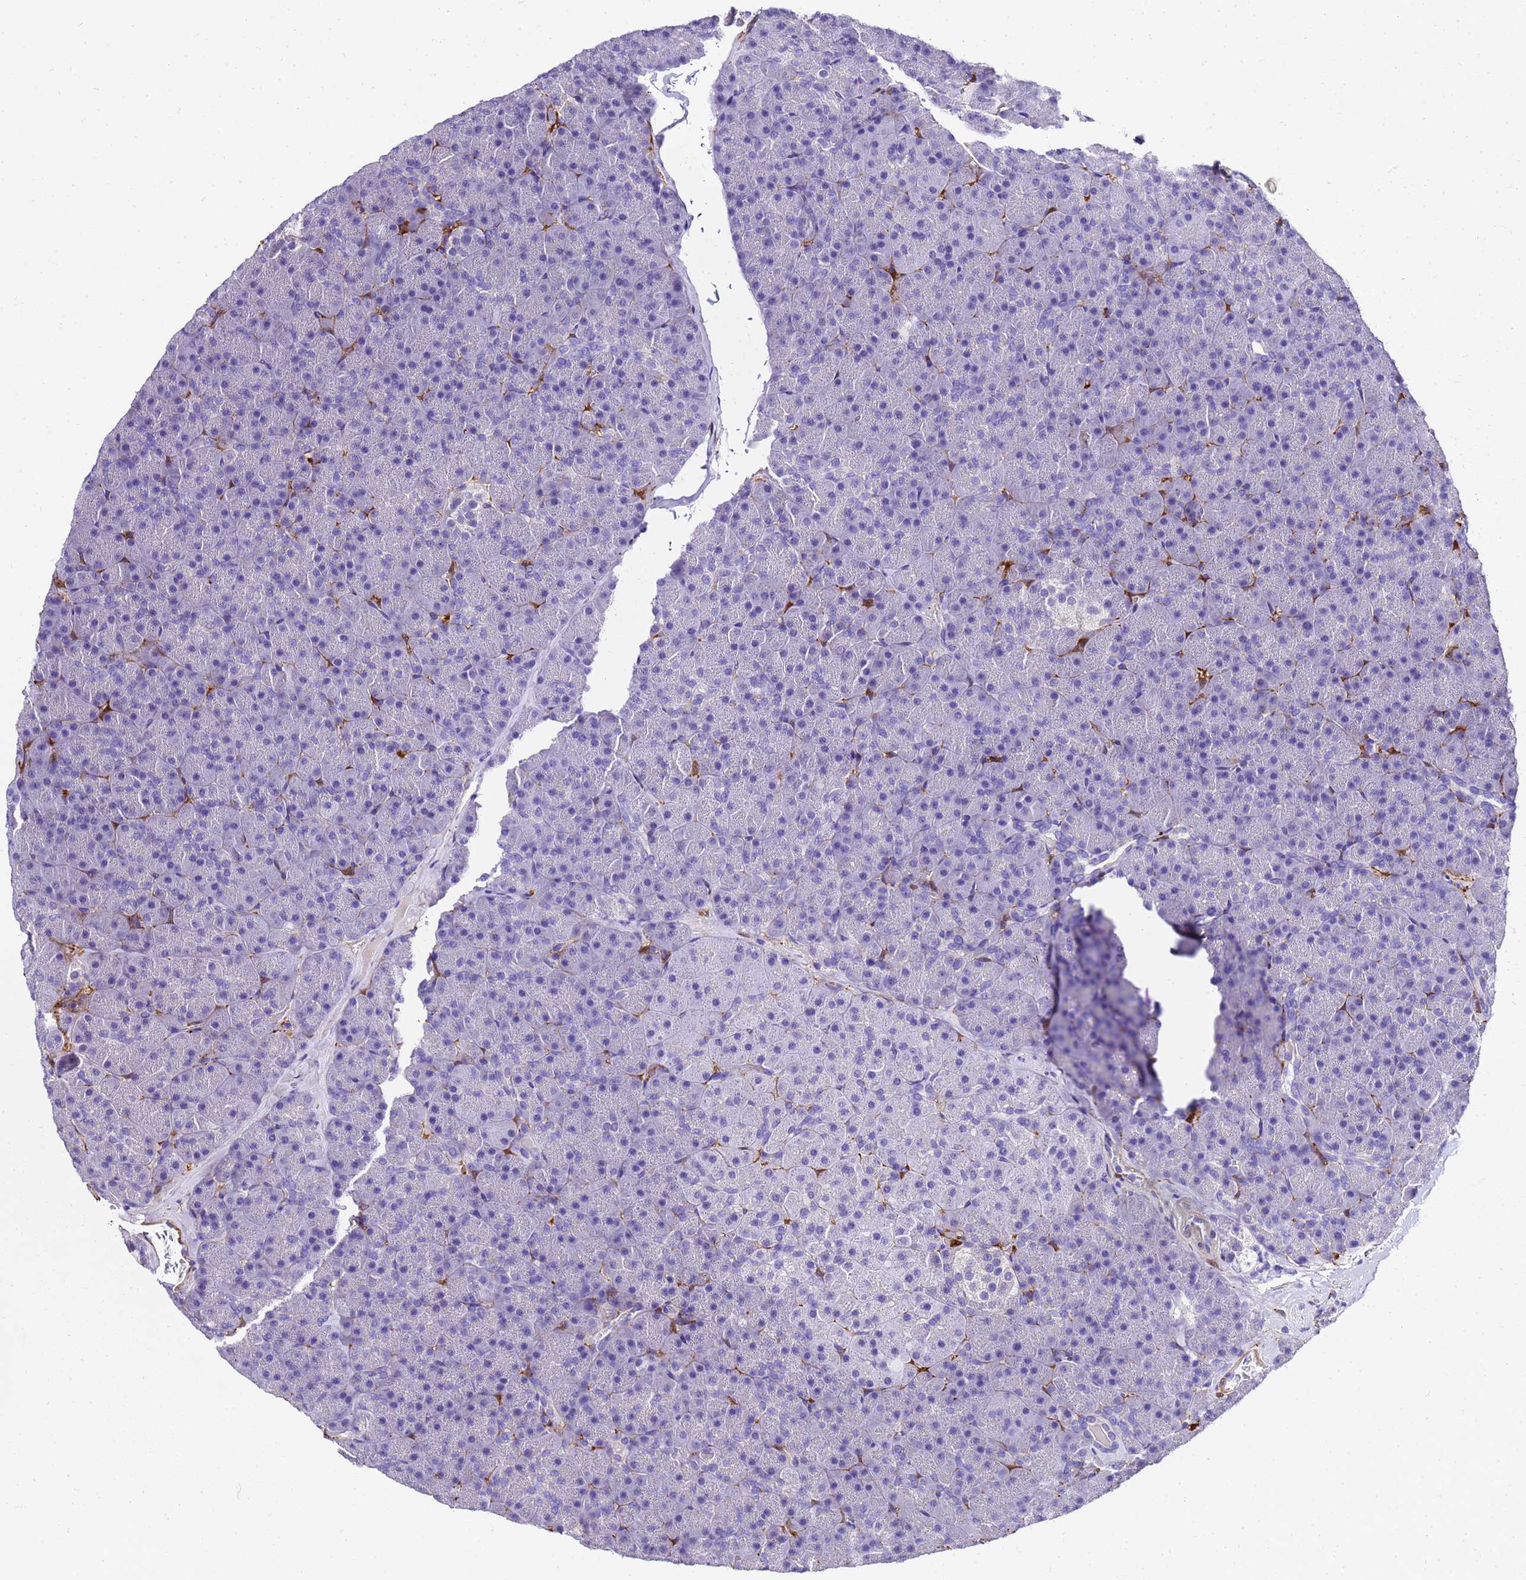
{"staining": {"intensity": "negative", "quantity": "none", "location": "none"}, "tissue": "pancreas", "cell_type": "Exocrine glandular cells", "image_type": "normal", "snomed": [{"axis": "morphology", "description": "Normal tissue, NOS"}, {"axis": "topography", "description": "Pancreas"}], "caption": "Immunohistochemistry histopathology image of unremarkable pancreas: human pancreas stained with DAB (3,3'-diaminobenzidine) shows no significant protein staining in exocrine glandular cells.", "gene": "HSPB6", "patient": {"sex": "male", "age": 36}}